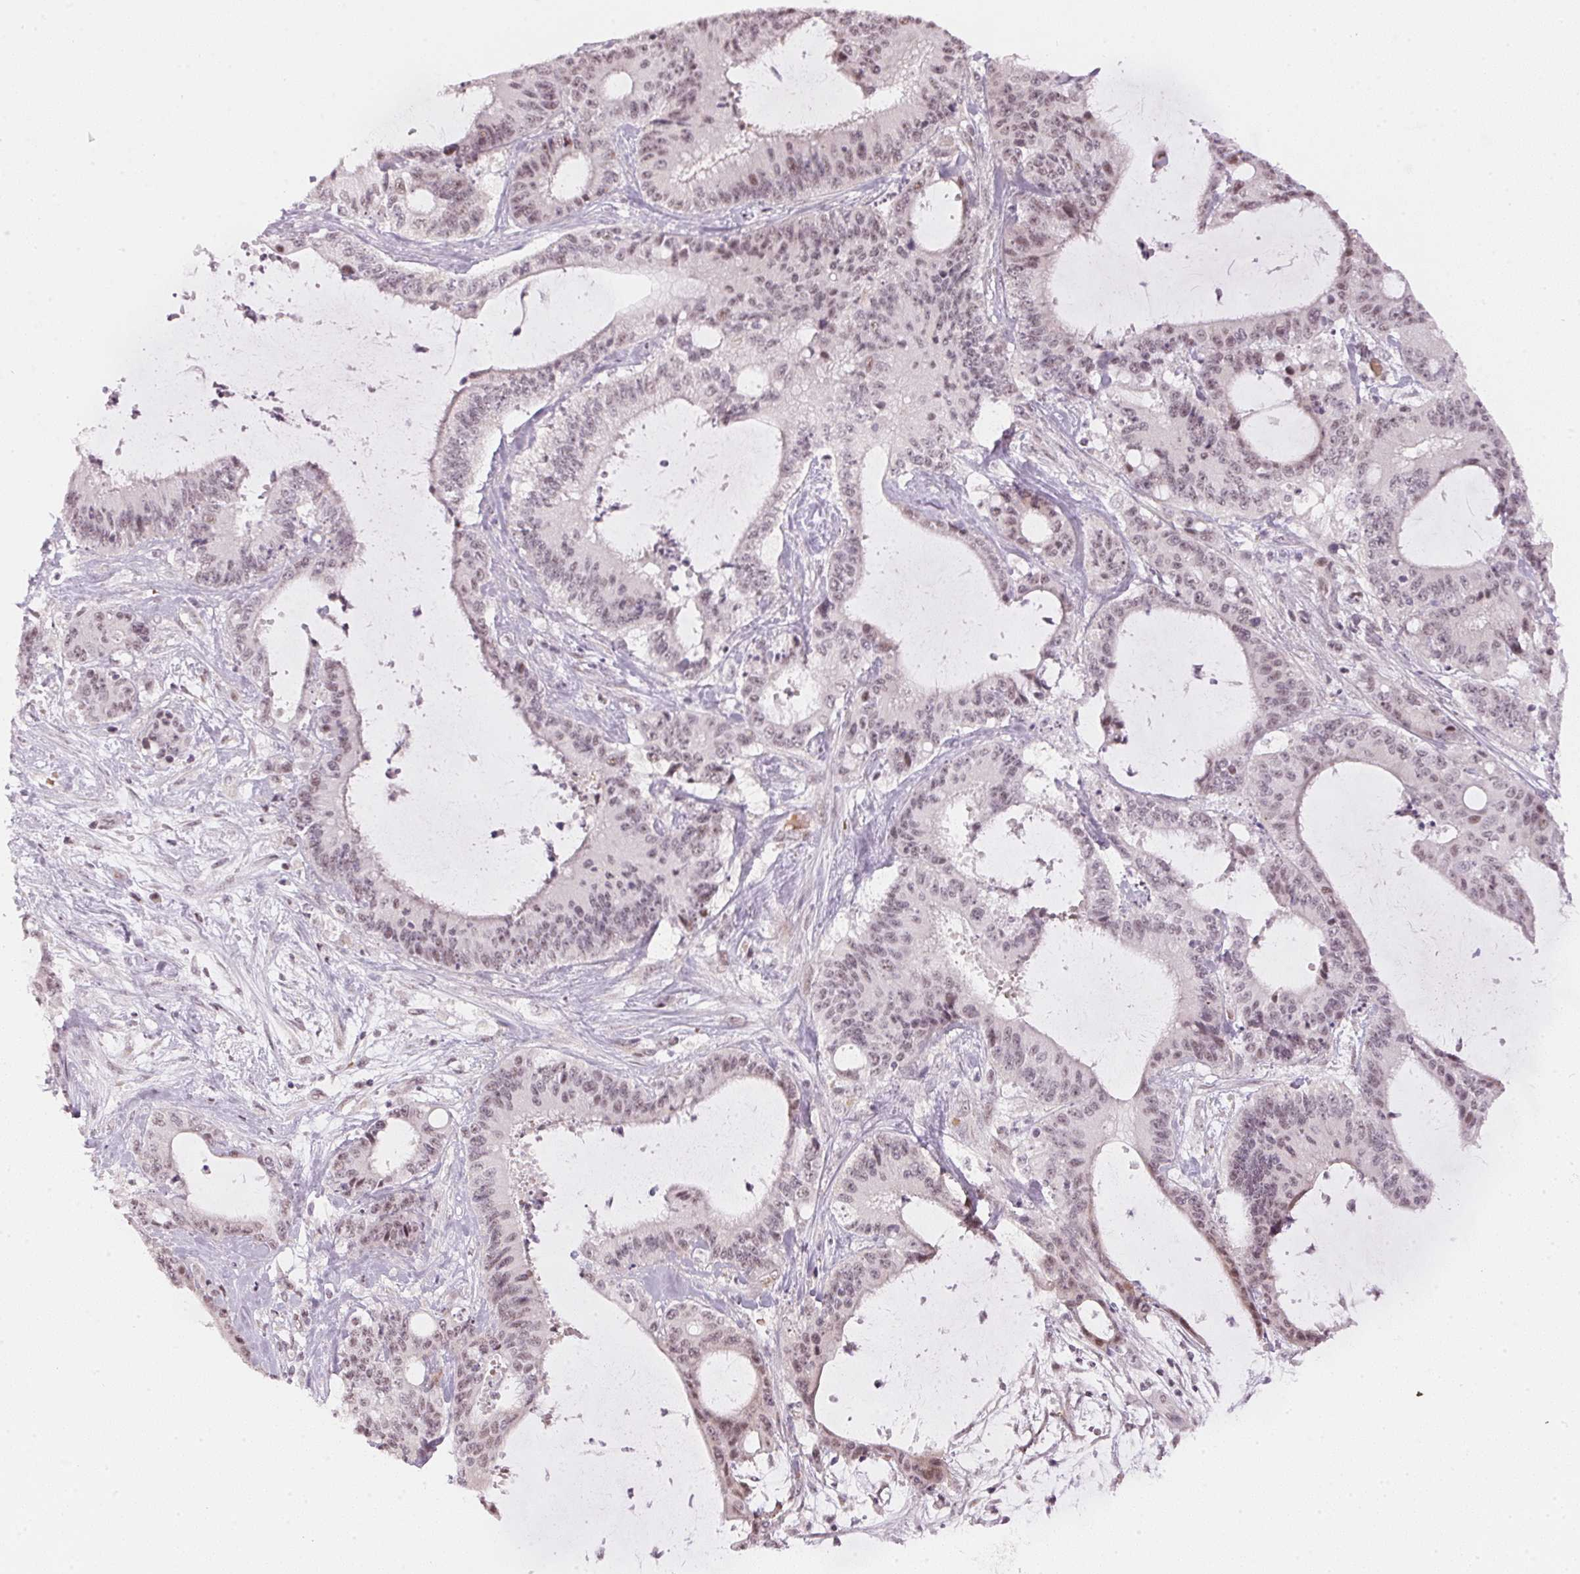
{"staining": {"intensity": "weak", "quantity": "<25%", "location": "nuclear"}, "tissue": "liver cancer", "cell_type": "Tumor cells", "image_type": "cancer", "snomed": [{"axis": "morphology", "description": "Cholangiocarcinoma"}, {"axis": "topography", "description": "Liver"}], "caption": "Immunohistochemistry of liver cancer shows no staining in tumor cells.", "gene": "KAT6A", "patient": {"sex": "female", "age": 73}}